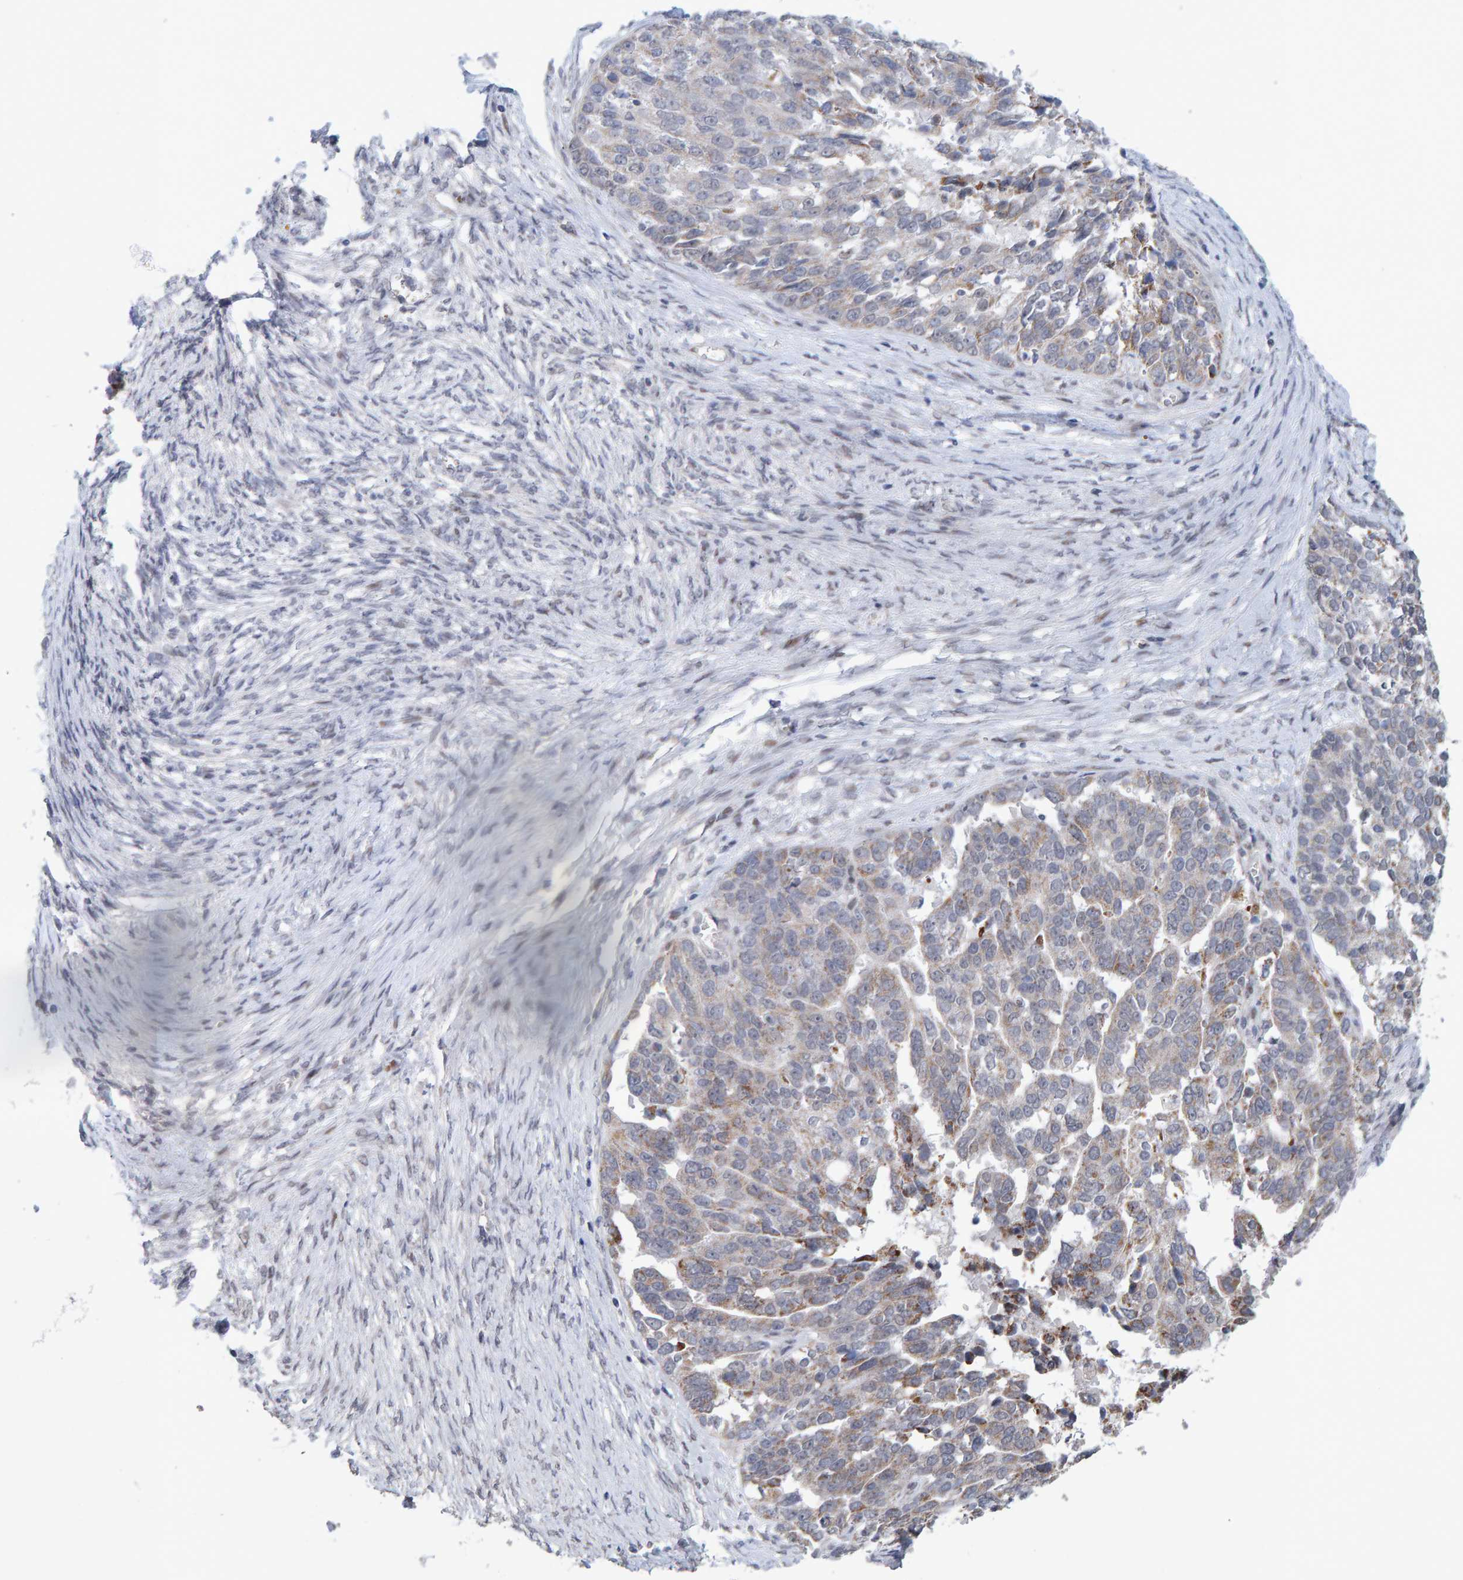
{"staining": {"intensity": "weak", "quantity": "<25%", "location": "cytoplasmic/membranous"}, "tissue": "ovarian cancer", "cell_type": "Tumor cells", "image_type": "cancer", "snomed": [{"axis": "morphology", "description": "Cystadenocarcinoma, serous, NOS"}, {"axis": "topography", "description": "Ovary"}], "caption": "DAB (3,3'-diaminobenzidine) immunohistochemical staining of human ovarian cancer exhibits no significant positivity in tumor cells. (IHC, brightfield microscopy, high magnification).", "gene": "USP43", "patient": {"sex": "female", "age": 44}}